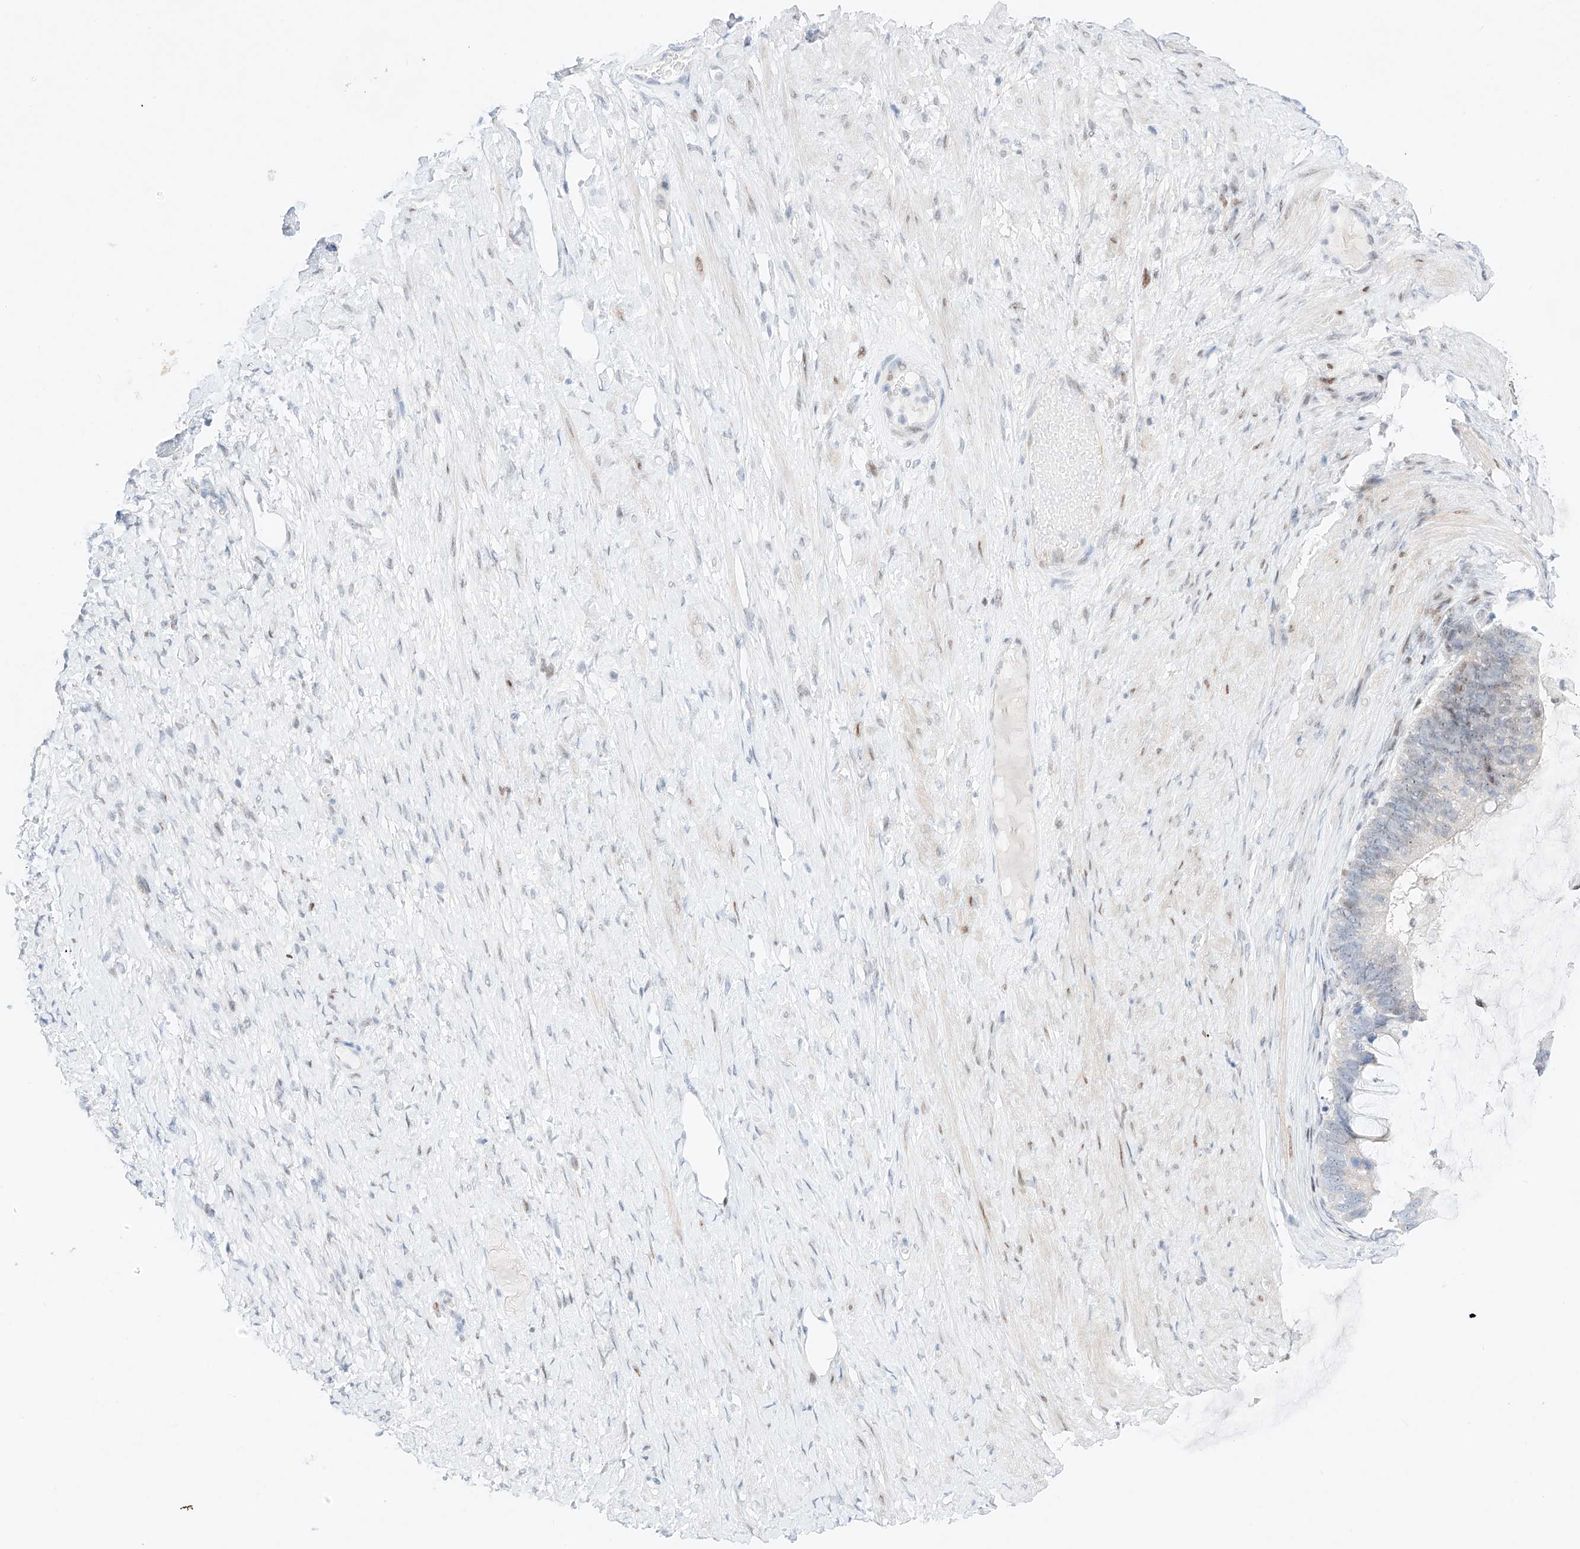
{"staining": {"intensity": "negative", "quantity": "none", "location": "none"}, "tissue": "ovarian cancer", "cell_type": "Tumor cells", "image_type": "cancer", "snomed": [{"axis": "morphology", "description": "Cystadenocarcinoma, mucinous, NOS"}, {"axis": "topography", "description": "Ovary"}], "caption": "This photomicrograph is of ovarian cancer stained with immunohistochemistry (IHC) to label a protein in brown with the nuclei are counter-stained blue. There is no staining in tumor cells.", "gene": "NT5C3B", "patient": {"sex": "female", "age": 61}}